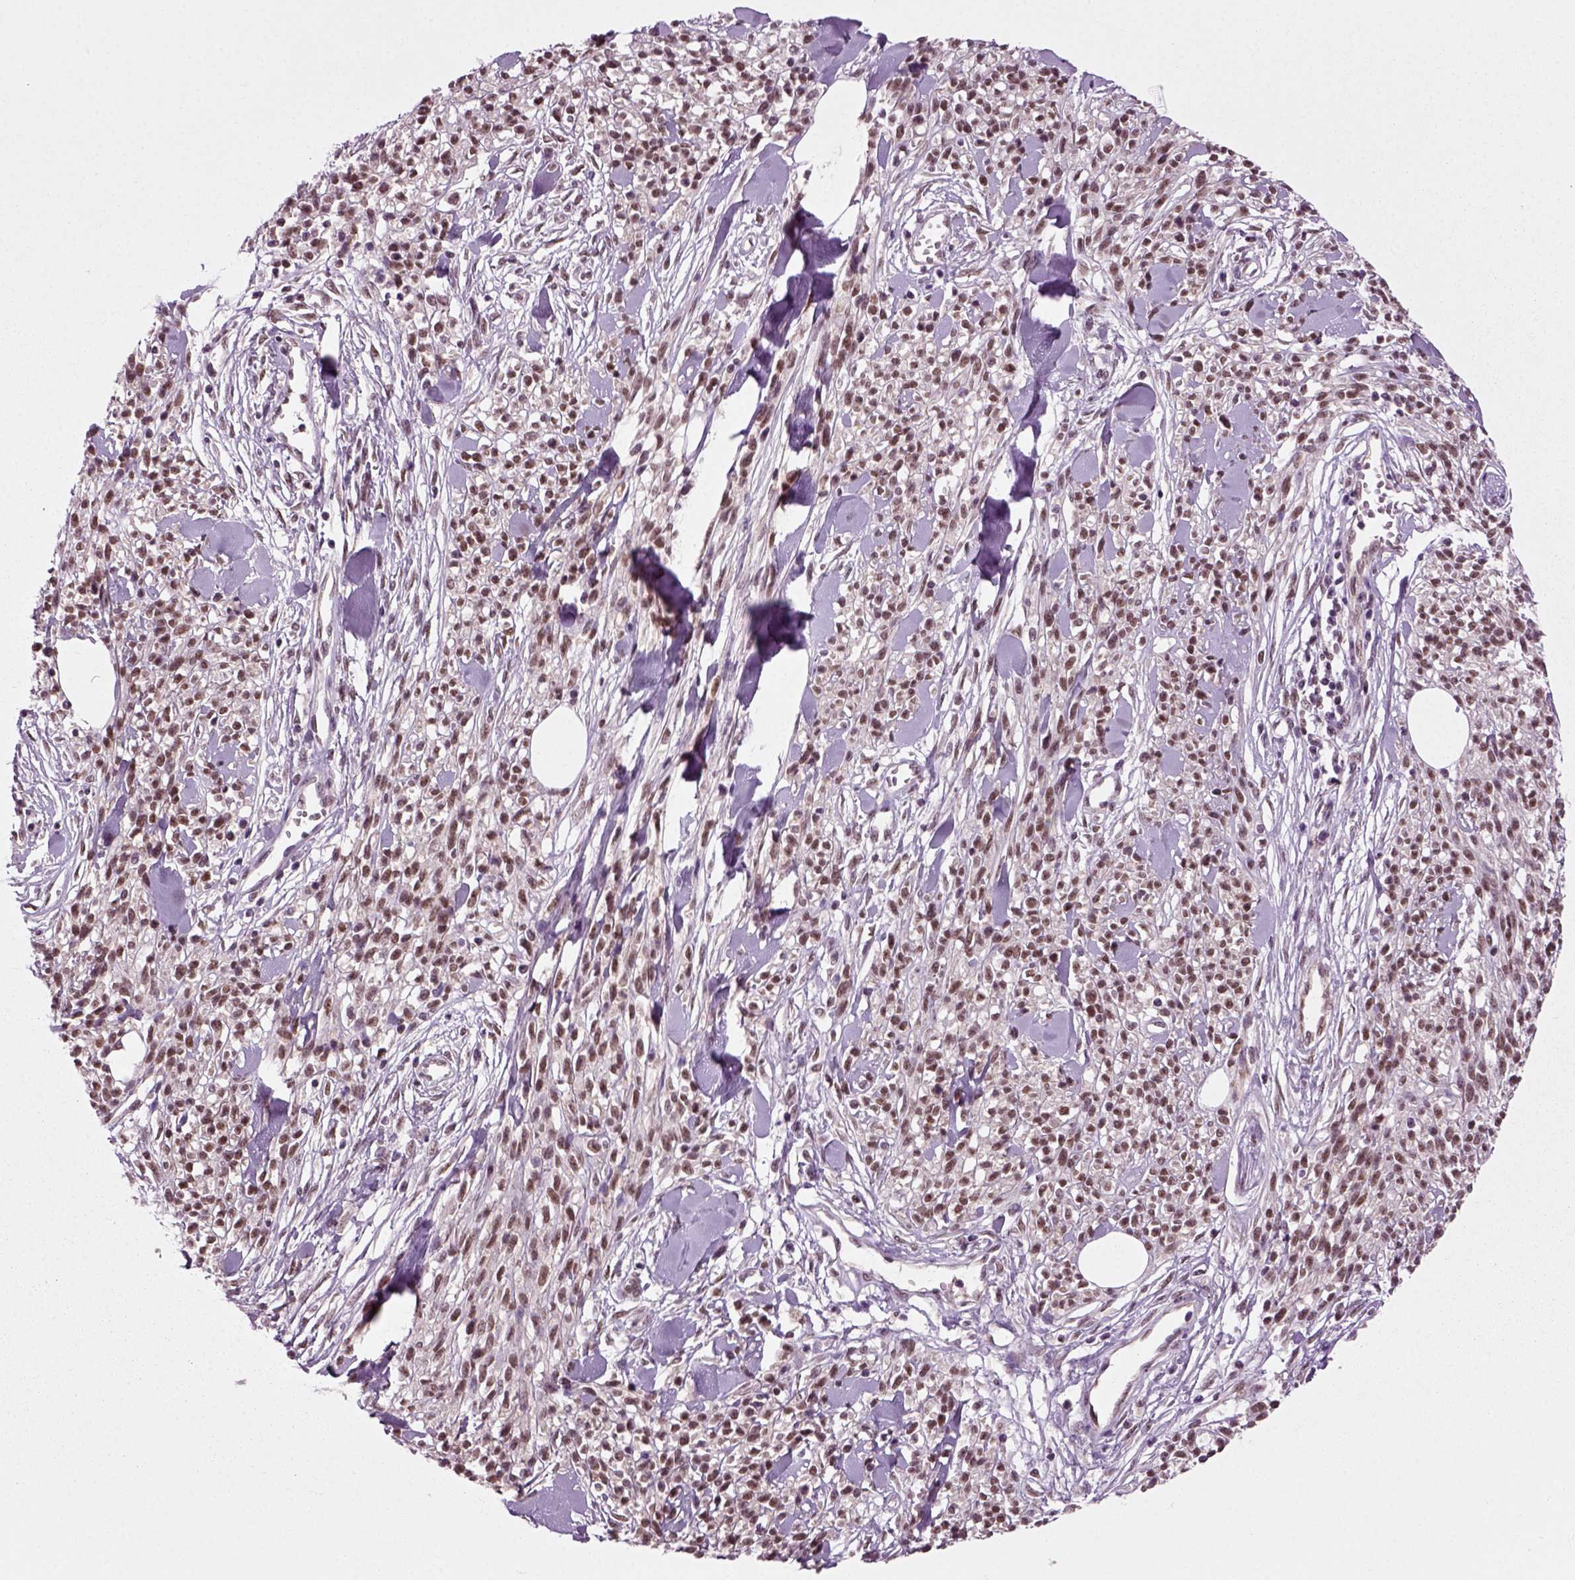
{"staining": {"intensity": "moderate", "quantity": ">75%", "location": "nuclear"}, "tissue": "melanoma", "cell_type": "Tumor cells", "image_type": "cancer", "snomed": [{"axis": "morphology", "description": "Malignant melanoma, NOS"}, {"axis": "topography", "description": "Skin"}, {"axis": "topography", "description": "Skin of trunk"}], "caption": "High-magnification brightfield microscopy of melanoma stained with DAB (3,3'-diaminobenzidine) (brown) and counterstained with hematoxylin (blue). tumor cells exhibit moderate nuclear positivity is identified in approximately>75% of cells. Nuclei are stained in blue.", "gene": "RCOR3", "patient": {"sex": "male", "age": 74}}